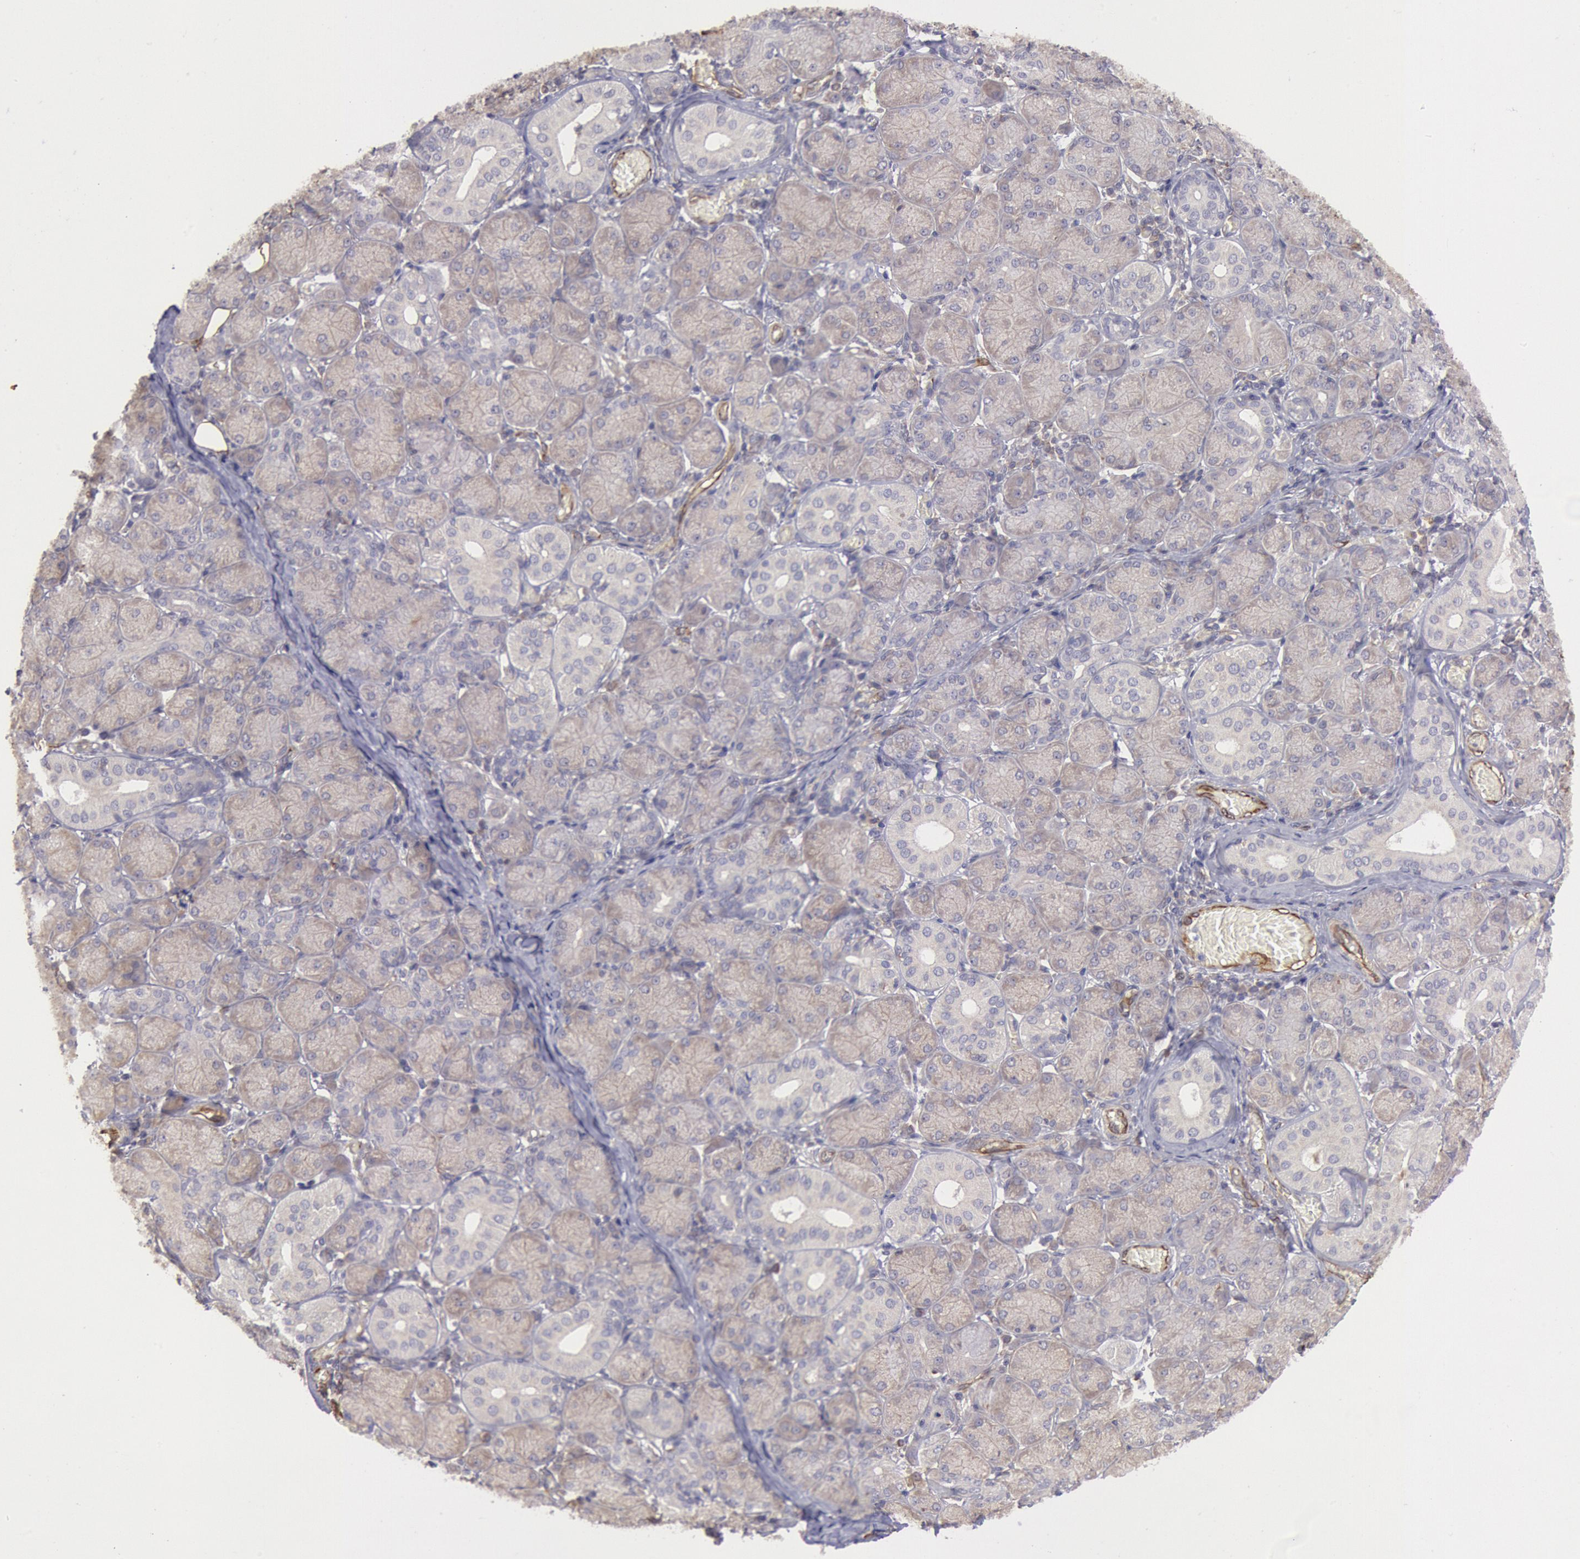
{"staining": {"intensity": "weak", "quantity": "<25%", "location": "cytoplasmic/membranous"}, "tissue": "salivary gland", "cell_type": "Glandular cells", "image_type": "normal", "snomed": [{"axis": "morphology", "description": "Normal tissue, NOS"}, {"axis": "topography", "description": "Salivary gland"}], "caption": "An IHC micrograph of normal salivary gland is shown. There is no staining in glandular cells of salivary gland. Nuclei are stained in blue.", "gene": "RNF139", "patient": {"sex": "female", "age": 24}}